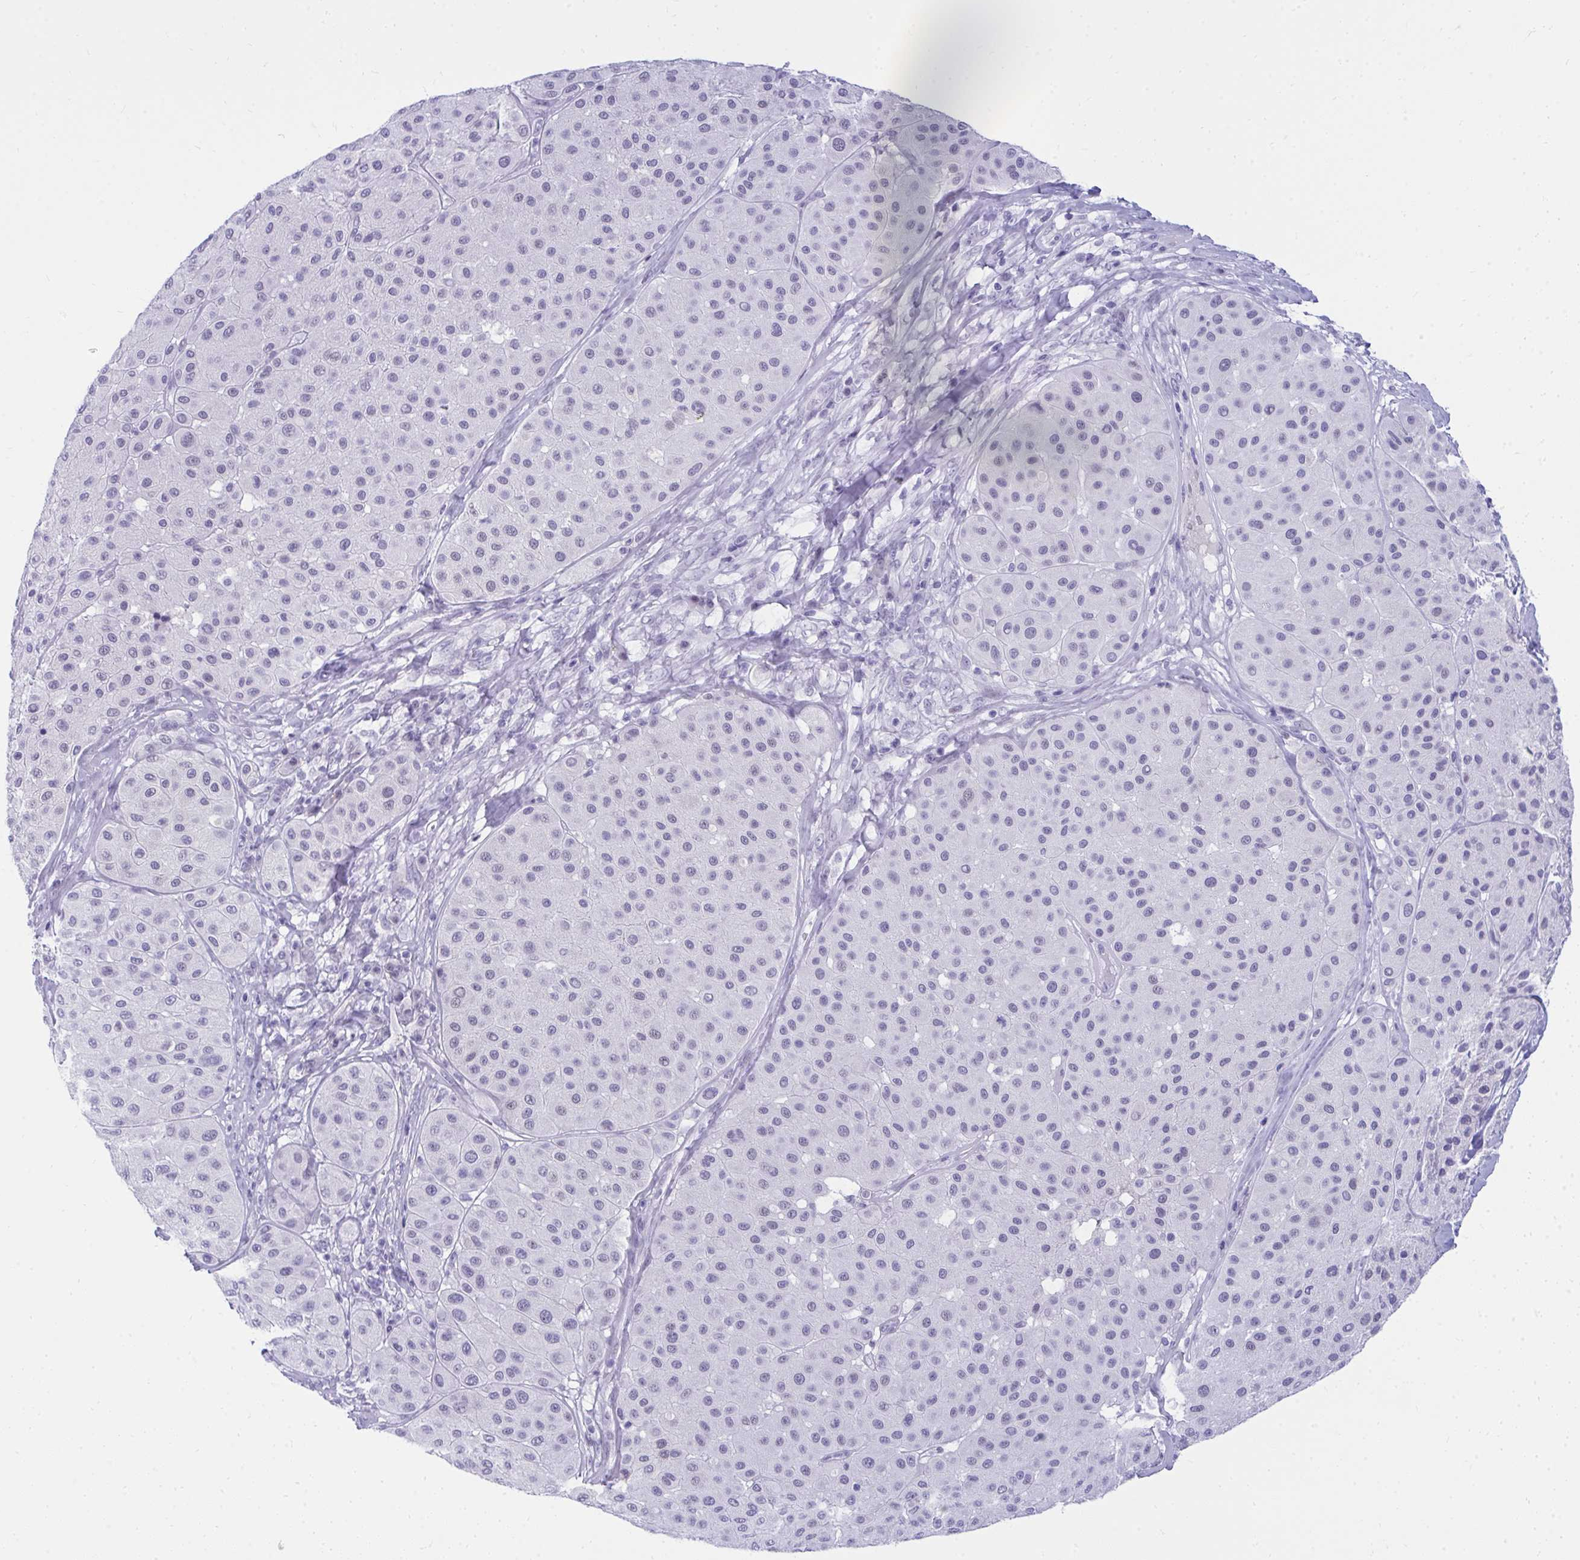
{"staining": {"intensity": "negative", "quantity": "none", "location": "none"}, "tissue": "melanoma", "cell_type": "Tumor cells", "image_type": "cancer", "snomed": [{"axis": "morphology", "description": "Malignant melanoma, Metastatic site"}, {"axis": "topography", "description": "Smooth muscle"}], "caption": "This histopathology image is of malignant melanoma (metastatic site) stained with IHC to label a protein in brown with the nuclei are counter-stained blue. There is no expression in tumor cells.", "gene": "OR5F1", "patient": {"sex": "male", "age": 41}}